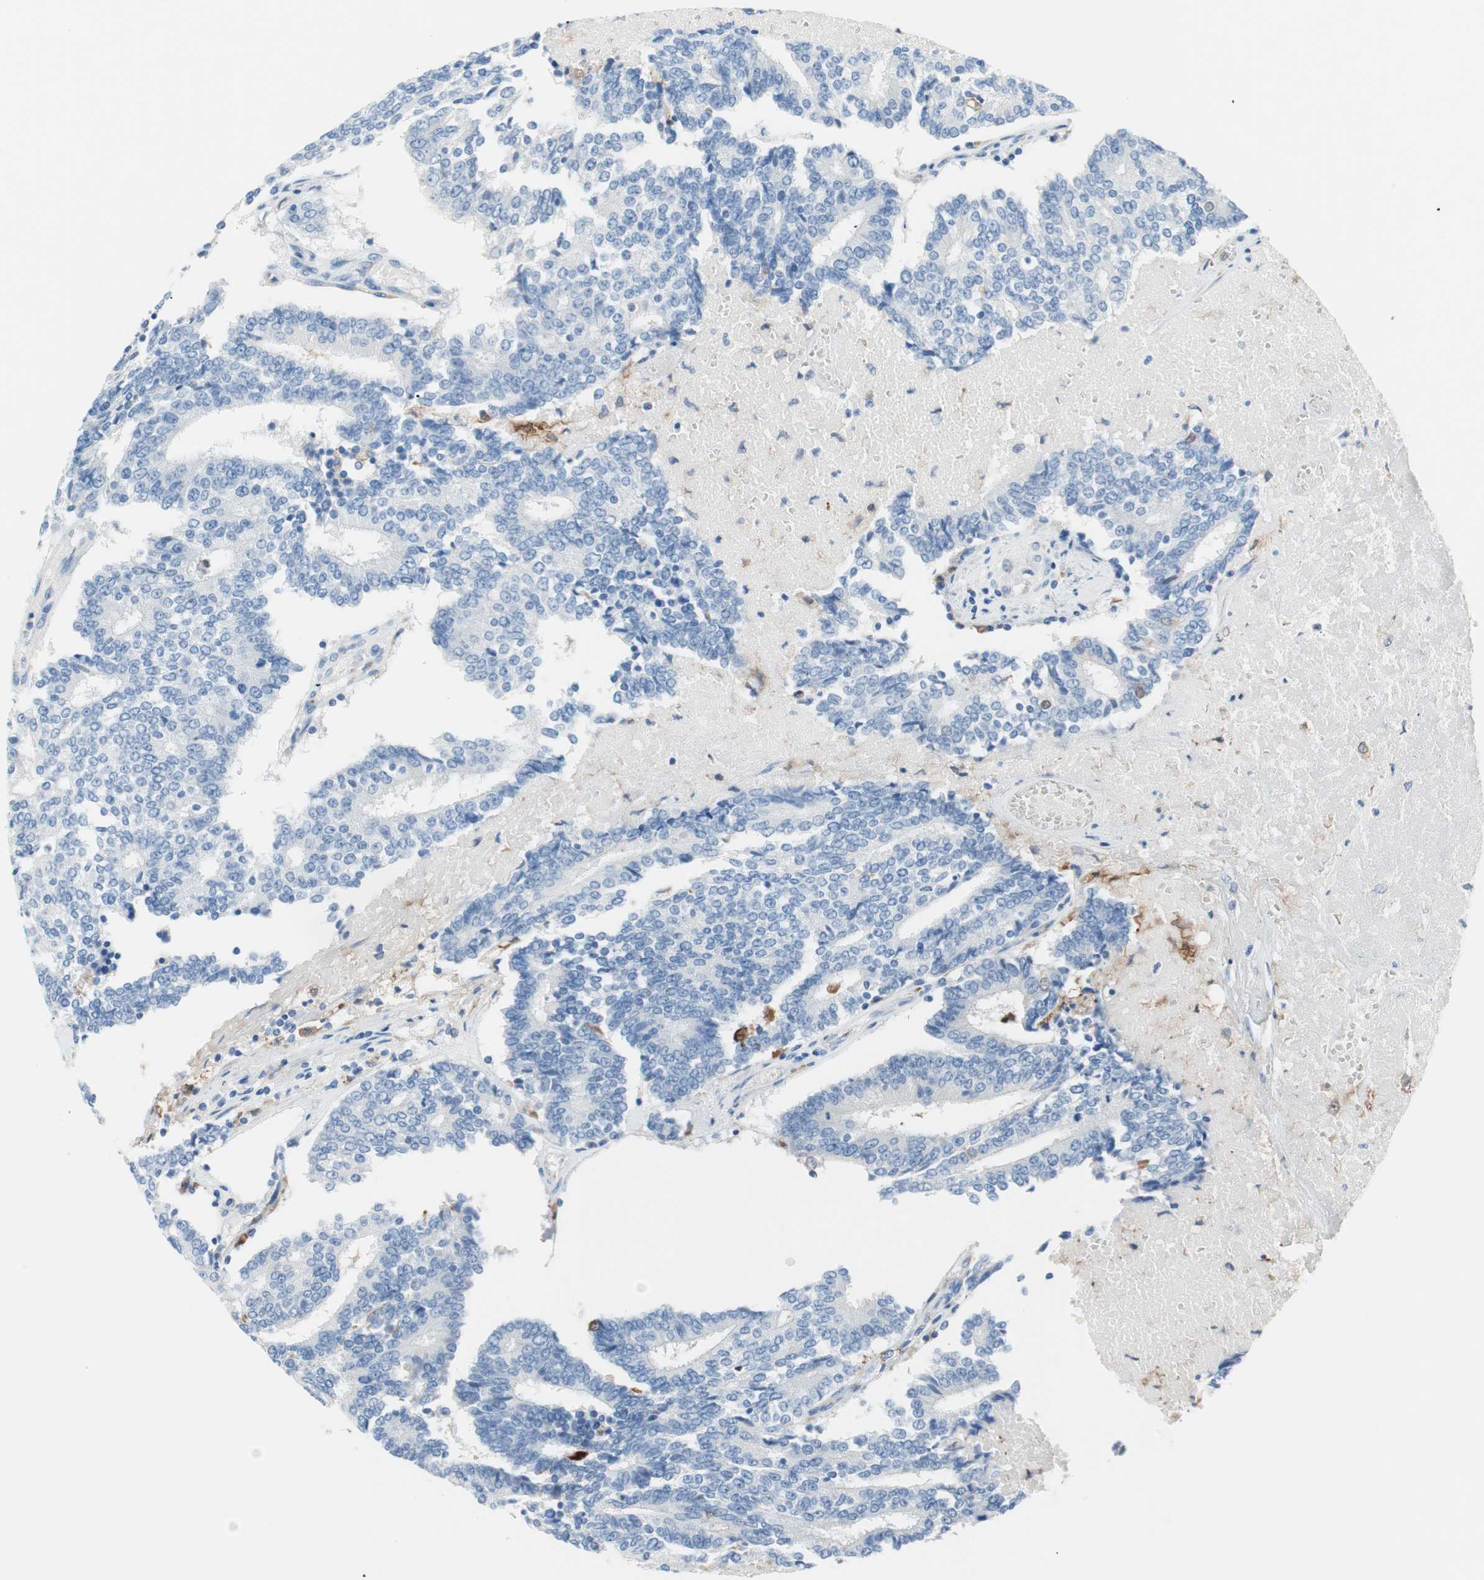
{"staining": {"intensity": "negative", "quantity": "none", "location": "none"}, "tissue": "prostate cancer", "cell_type": "Tumor cells", "image_type": "cancer", "snomed": [{"axis": "morphology", "description": "Adenocarcinoma, High grade"}, {"axis": "topography", "description": "Prostate"}], "caption": "Tumor cells show no significant positivity in prostate cancer (high-grade adenocarcinoma).", "gene": "GLUL", "patient": {"sex": "male", "age": 55}}